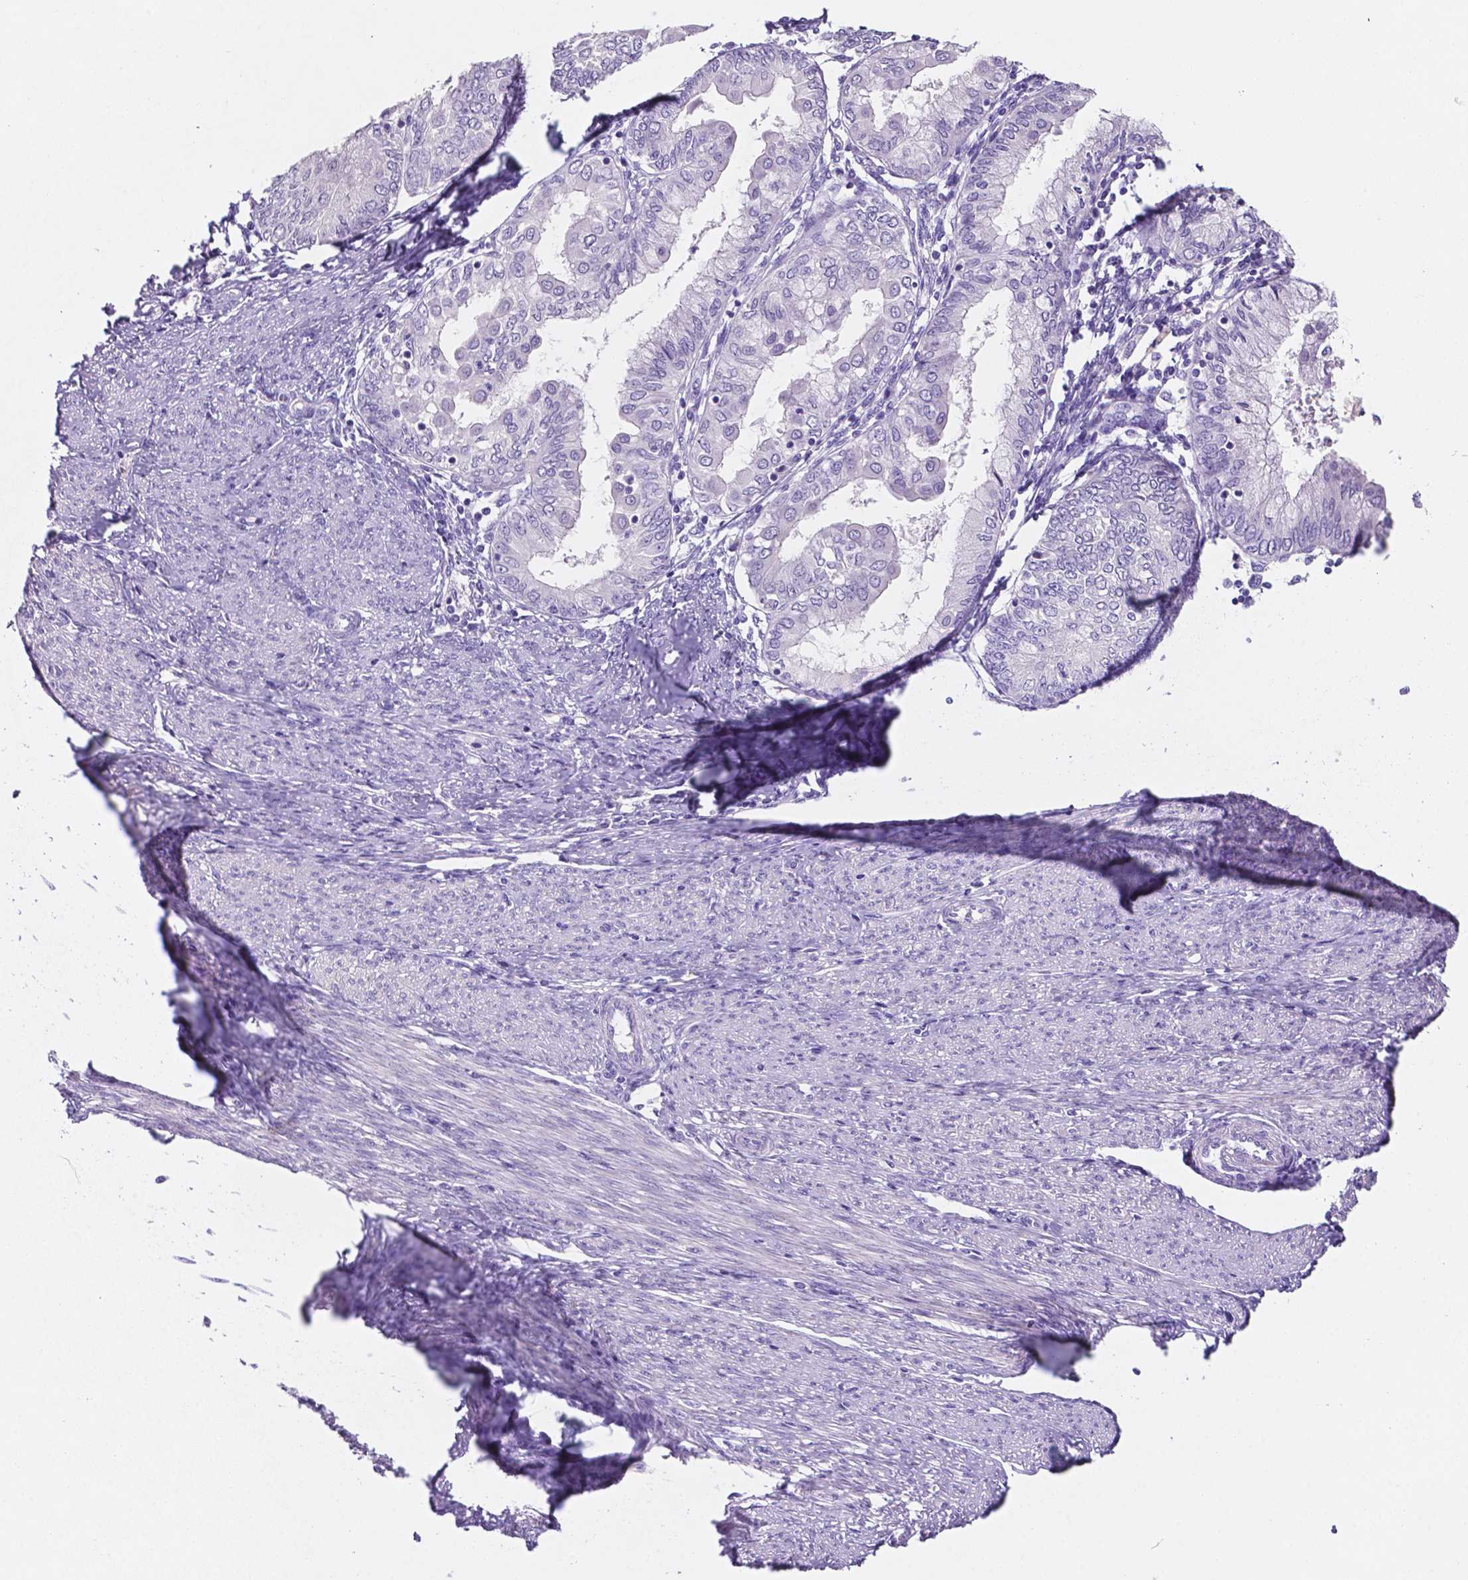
{"staining": {"intensity": "negative", "quantity": "none", "location": "none"}, "tissue": "endometrial cancer", "cell_type": "Tumor cells", "image_type": "cancer", "snomed": [{"axis": "morphology", "description": "Adenocarcinoma, NOS"}, {"axis": "topography", "description": "Endometrium"}], "caption": "Tumor cells show no significant protein positivity in endometrial cancer.", "gene": "EBLN2", "patient": {"sex": "female", "age": 68}}